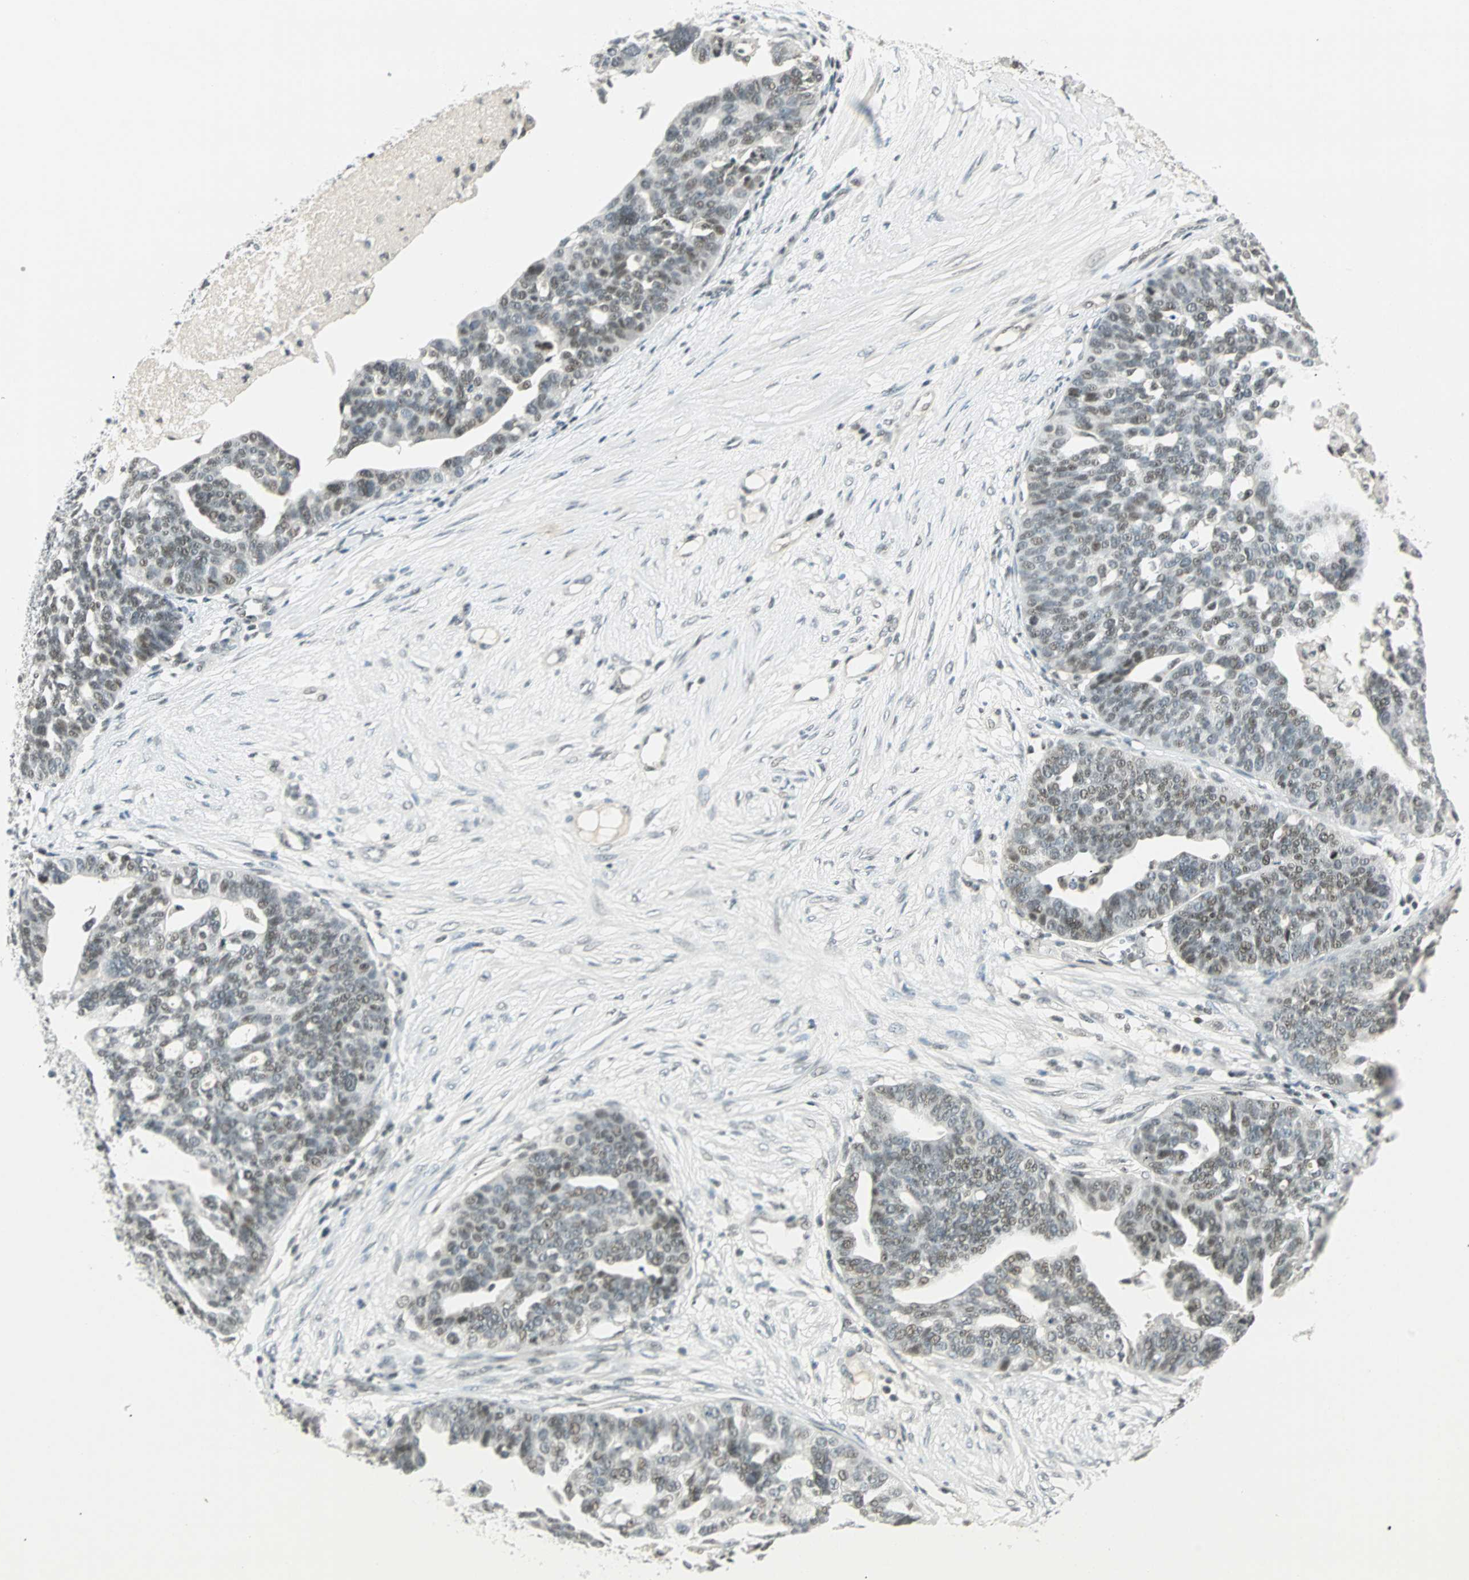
{"staining": {"intensity": "weak", "quantity": "25%-75%", "location": "nuclear"}, "tissue": "ovarian cancer", "cell_type": "Tumor cells", "image_type": "cancer", "snomed": [{"axis": "morphology", "description": "Cystadenocarcinoma, serous, NOS"}, {"axis": "topography", "description": "Ovary"}], "caption": "This image reveals ovarian serous cystadenocarcinoma stained with immunohistochemistry (IHC) to label a protein in brown. The nuclear of tumor cells show weak positivity for the protein. Nuclei are counter-stained blue.", "gene": "SMAD3", "patient": {"sex": "female", "age": 59}}